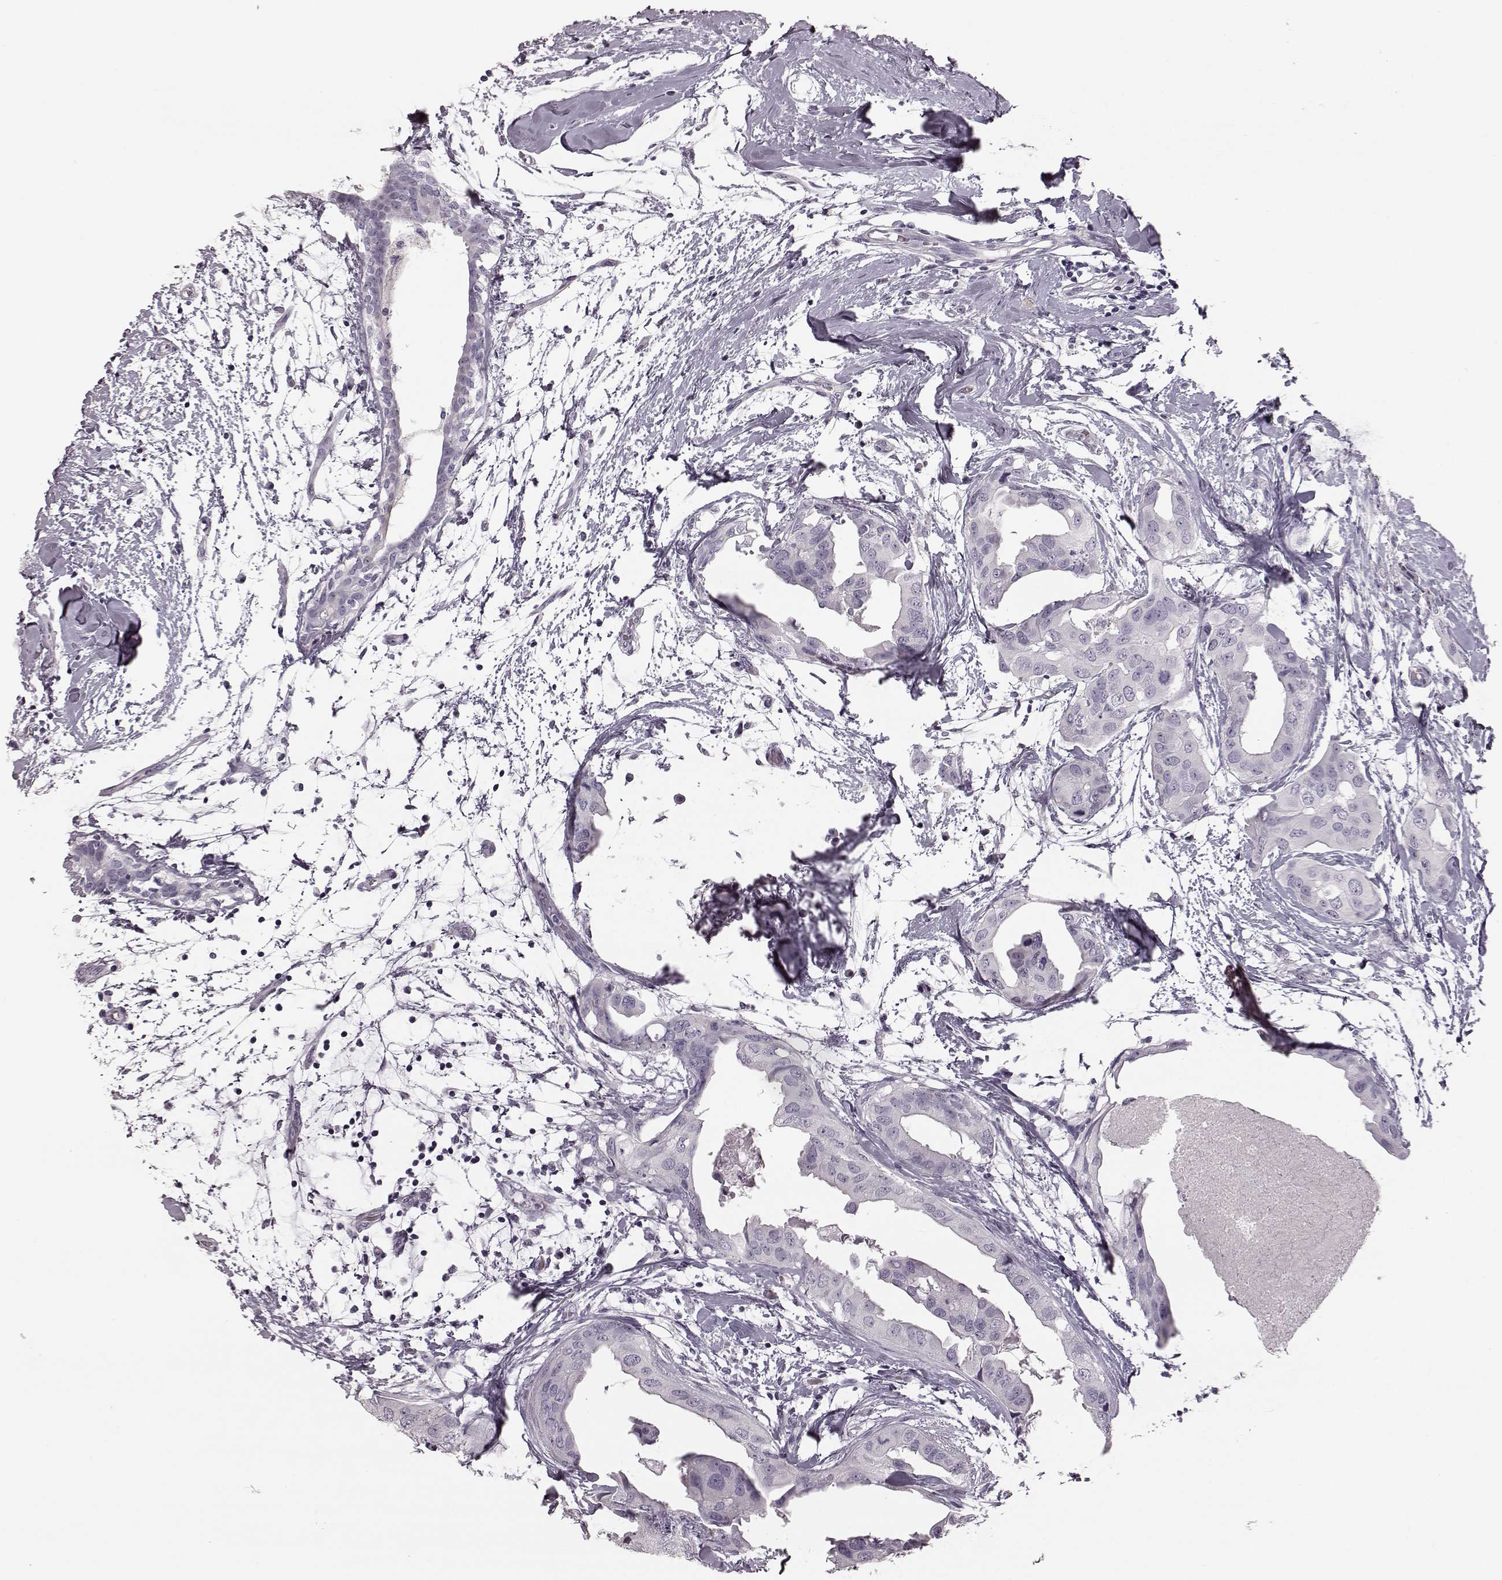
{"staining": {"intensity": "negative", "quantity": "none", "location": "none"}, "tissue": "breast cancer", "cell_type": "Tumor cells", "image_type": "cancer", "snomed": [{"axis": "morphology", "description": "Normal tissue, NOS"}, {"axis": "morphology", "description": "Duct carcinoma"}, {"axis": "topography", "description": "Breast"}], "caption": "An immunohistochemistry histopathology image of breast infiltrating ductal carcinoma is shown. There is no staining in tumor cells of breast infiltrating ductal carcinoma.", "gene": "ZNF433", "patient": {"sex": "female", "age": 40}}